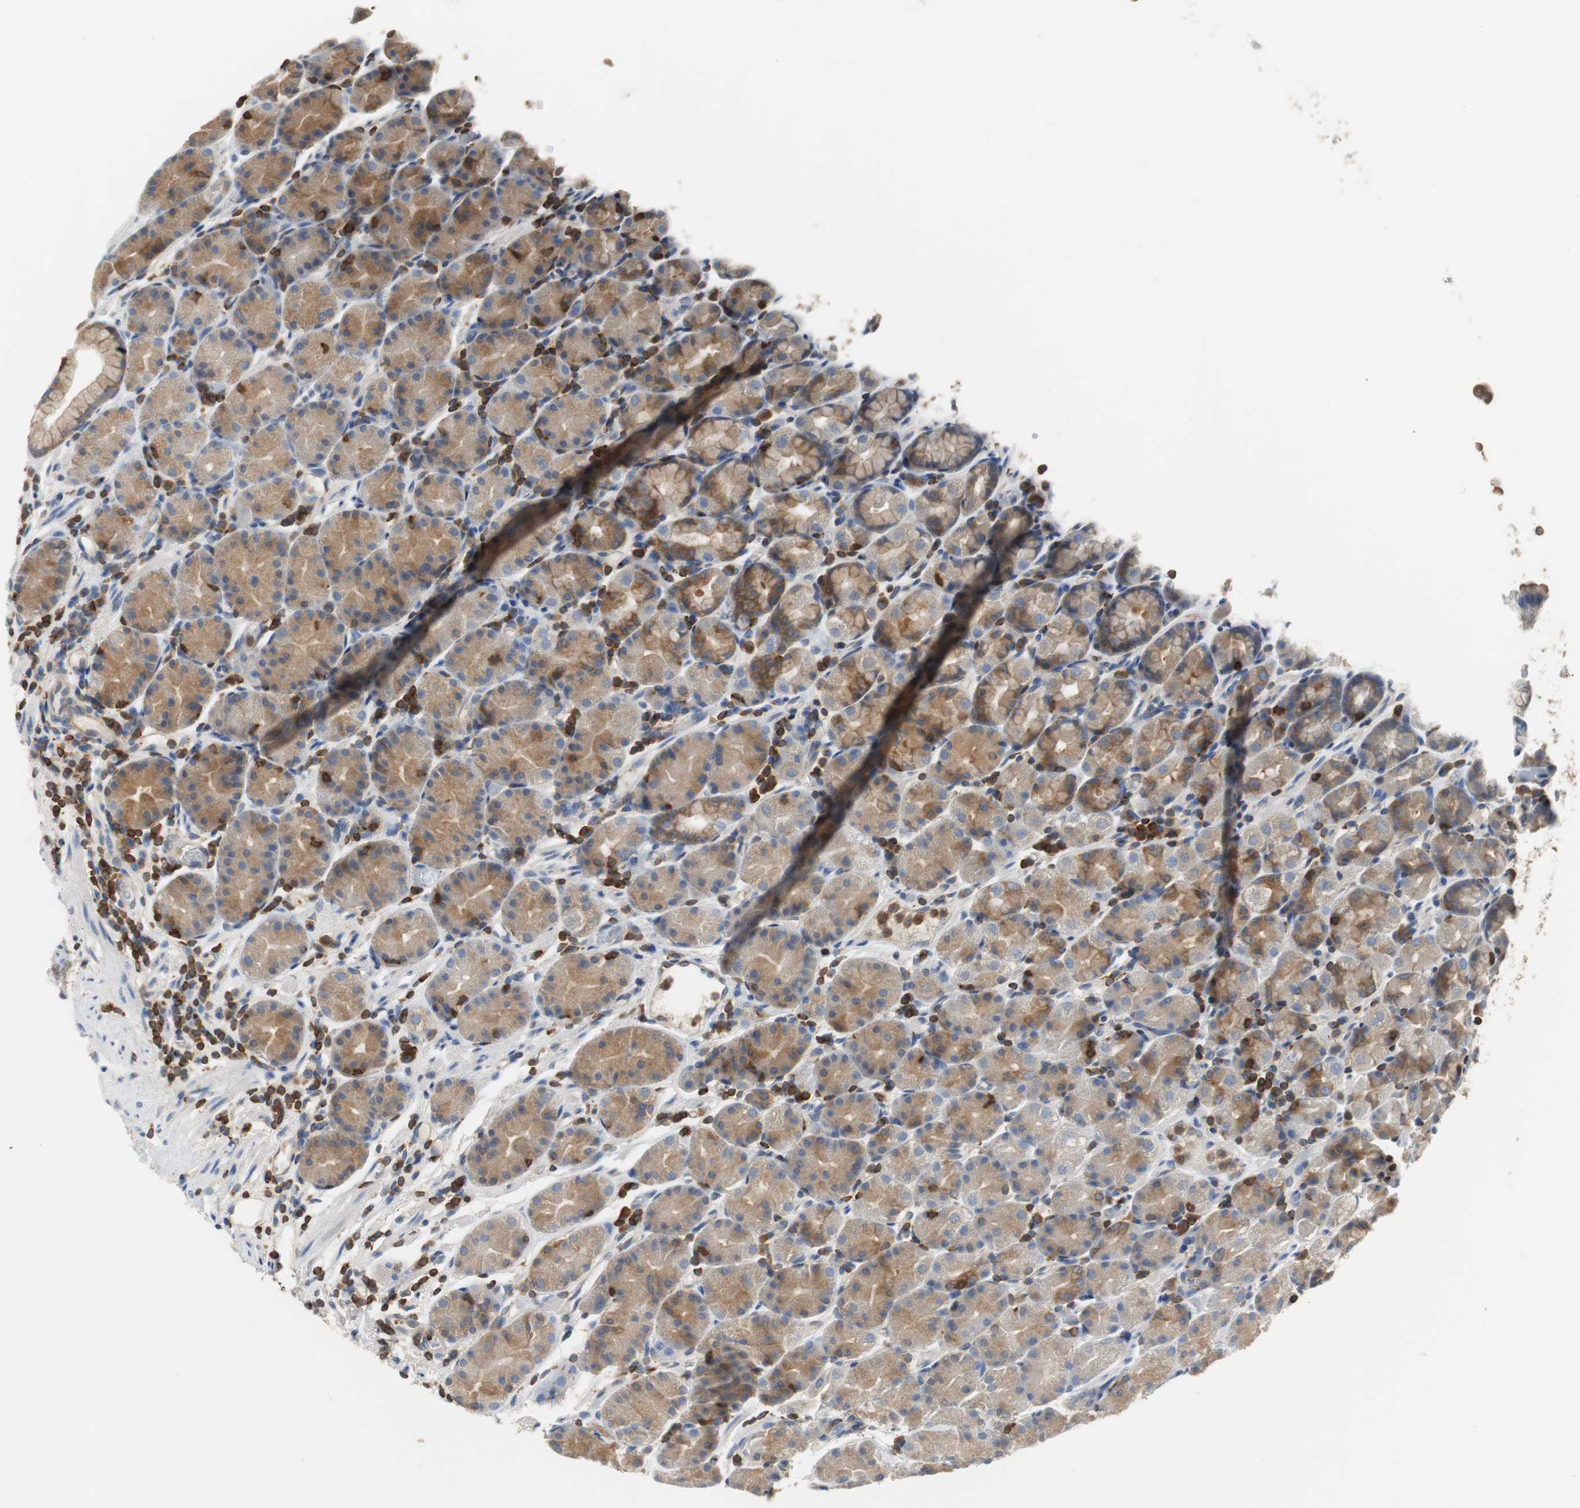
{"staining": {"intensity": "moderate", "quantity": "25%-75%", "location": "cytoplasmic/membranous"}, "tissue": "stomach", "cell_type": "Glandular cells", "image_type": "normal", "snomed": [{"axis": "morphology", "description": "Normal tissue, NOS"}, {"axis": "topography", "description": "Stomach, upper"}], "caption": "Human stomach stained for a protein (brown) demonstrates moderate cytoplasmic/membranous positive positivity in approximately 25%-75% of glandular cells.", "gene": "TSC22D4", "patient": {"sex": "male", "age": 68}}